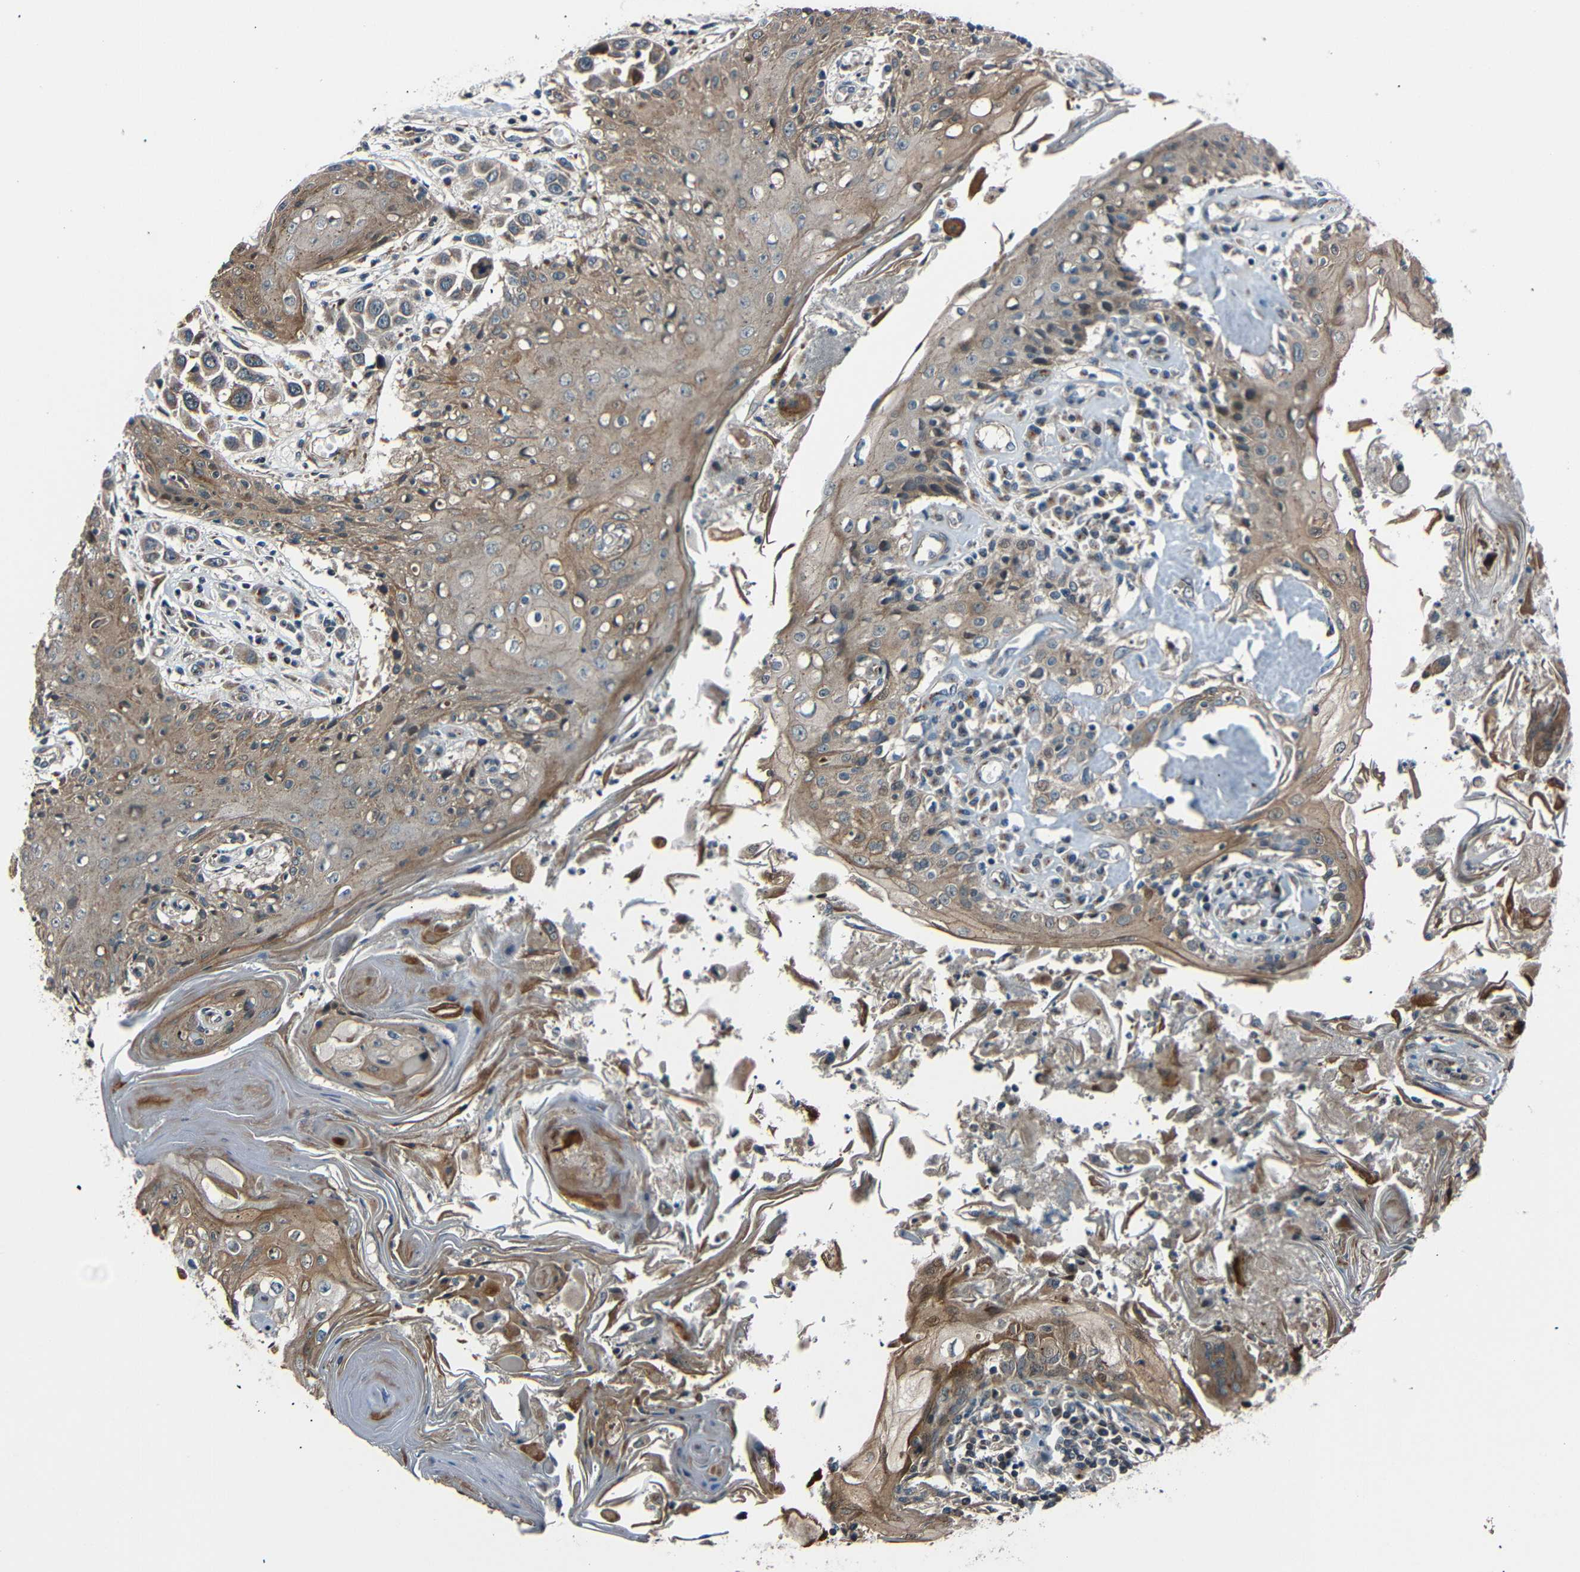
{"staining": {"intensity": "weak", "quantity": ">75%", "location": "cytoplasmic/membranous"}, "tissue": "head and neck cancer", "cell_type": "Tumor cells", "image_type": "cancer", "snomed": [{"axis": "morphology", "description": "Squamous cell carcinoma, NOS"}, {"axis": "topography", "description": "Oral tissue"}, {"axis": "topography", "description": "Head-Neck"}], "caption": "The immunohistochemical stain labels weak cytoplasmic/membranous positivity in tumor cells of head and neck cancer (squamous cell carcinoma) tissue.", "gene": "AKAP9", "patient": {"sex": "female", "age": 76}}